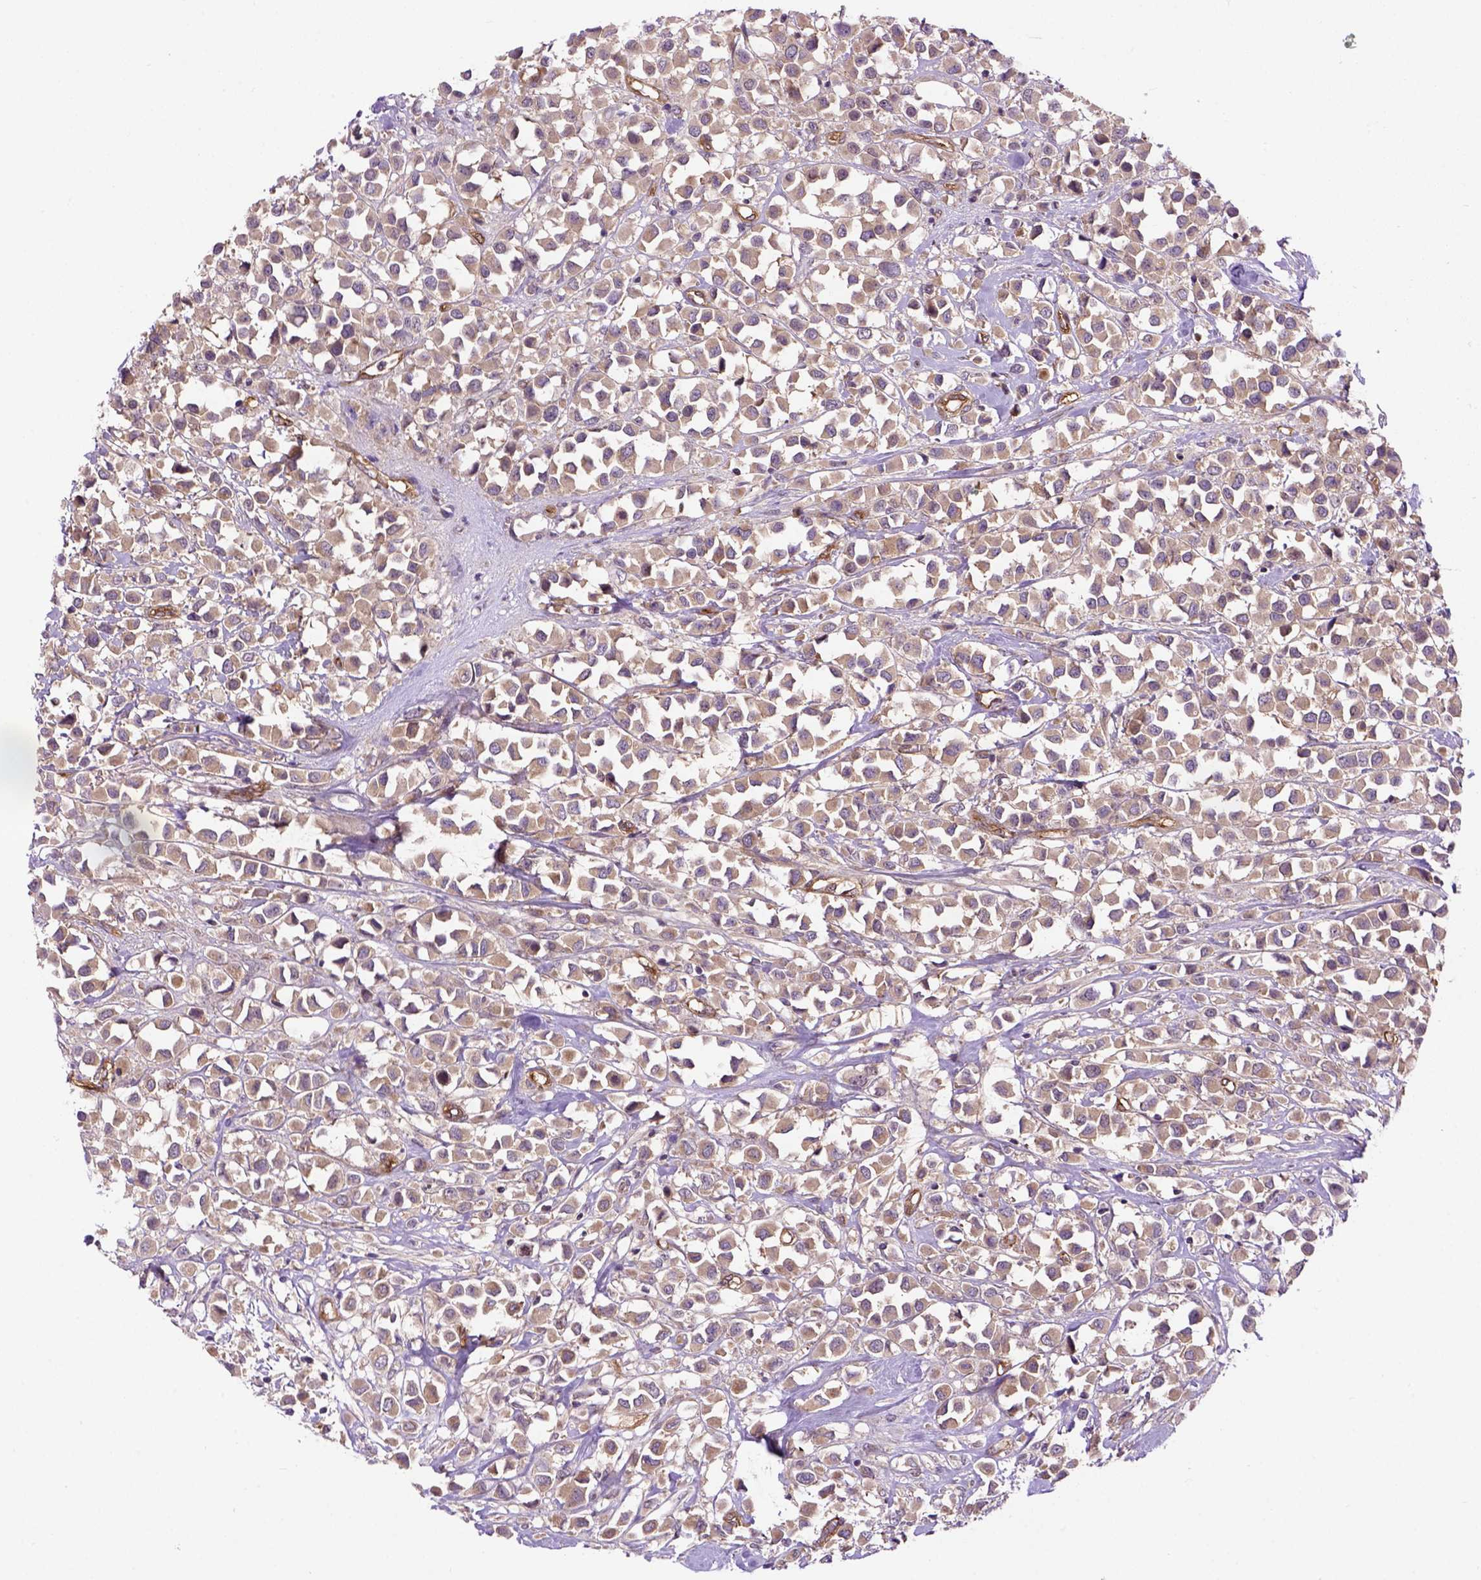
{"staining": {"intensity": "weak", "quantity": ">75%", "location": "cytoplasmic/membranous"}, "tissue": "breast cancer", "cell_type": "Tumor cells", "image_type": "cancer", "snomed": [{"axis": "morphology", "description": "Duct carcinoma"}, {"axis": "topography", "description": "Breast"}], "caption": "Protein positivity by IHC demonstrates weak cytoplasmic/membranous expression in about >75% of tumor cells in intraductal carcinoma (breast).", "gene": "CASKIN2", "patient": {"sex": "female", "age": 61}}